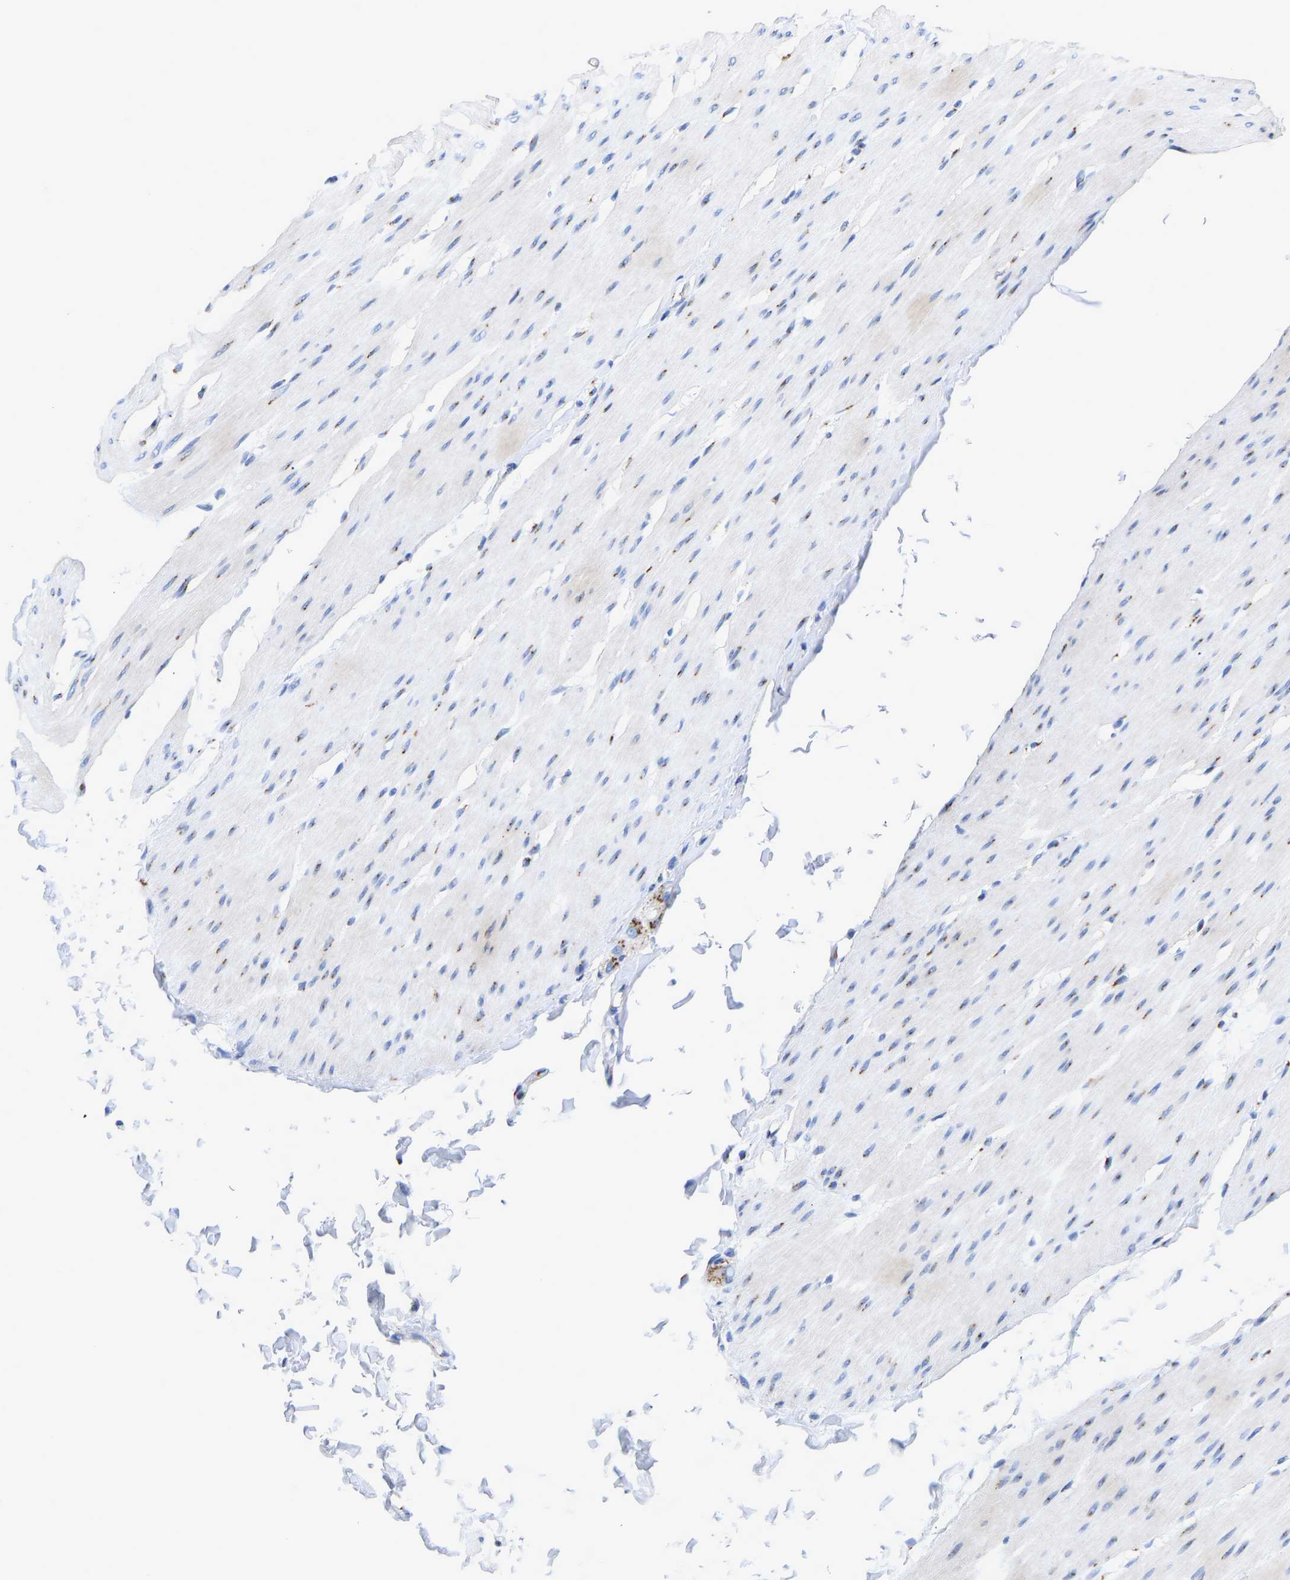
{"staining": {"intensity": "moderate", "quantity": "25%-75%", "location": "cytoplasmic/membranous"}, "tissue": "smooth muscle", "cell_type": "Smooth muscle cells", "image_type": "normal", "snomed": [{"axis": "morphology", "description": "Normal tissue, NOS"}, {"axis": "topography", "description": "Smooth muscle"}, {"axis": "topography", "description": "Colon"}], "caption": "The image displays a brown stain indicating the presence of a protein in the cytoplasmic/membranous of smooth muscle cells in smooth muscle. (DAB (3,3'-diaminobenzidine) IHC, brown staining for protein, blue staining for nuclei).", "gene": "TMEM87A", "patient": {"sex": "male", "age": 67}}